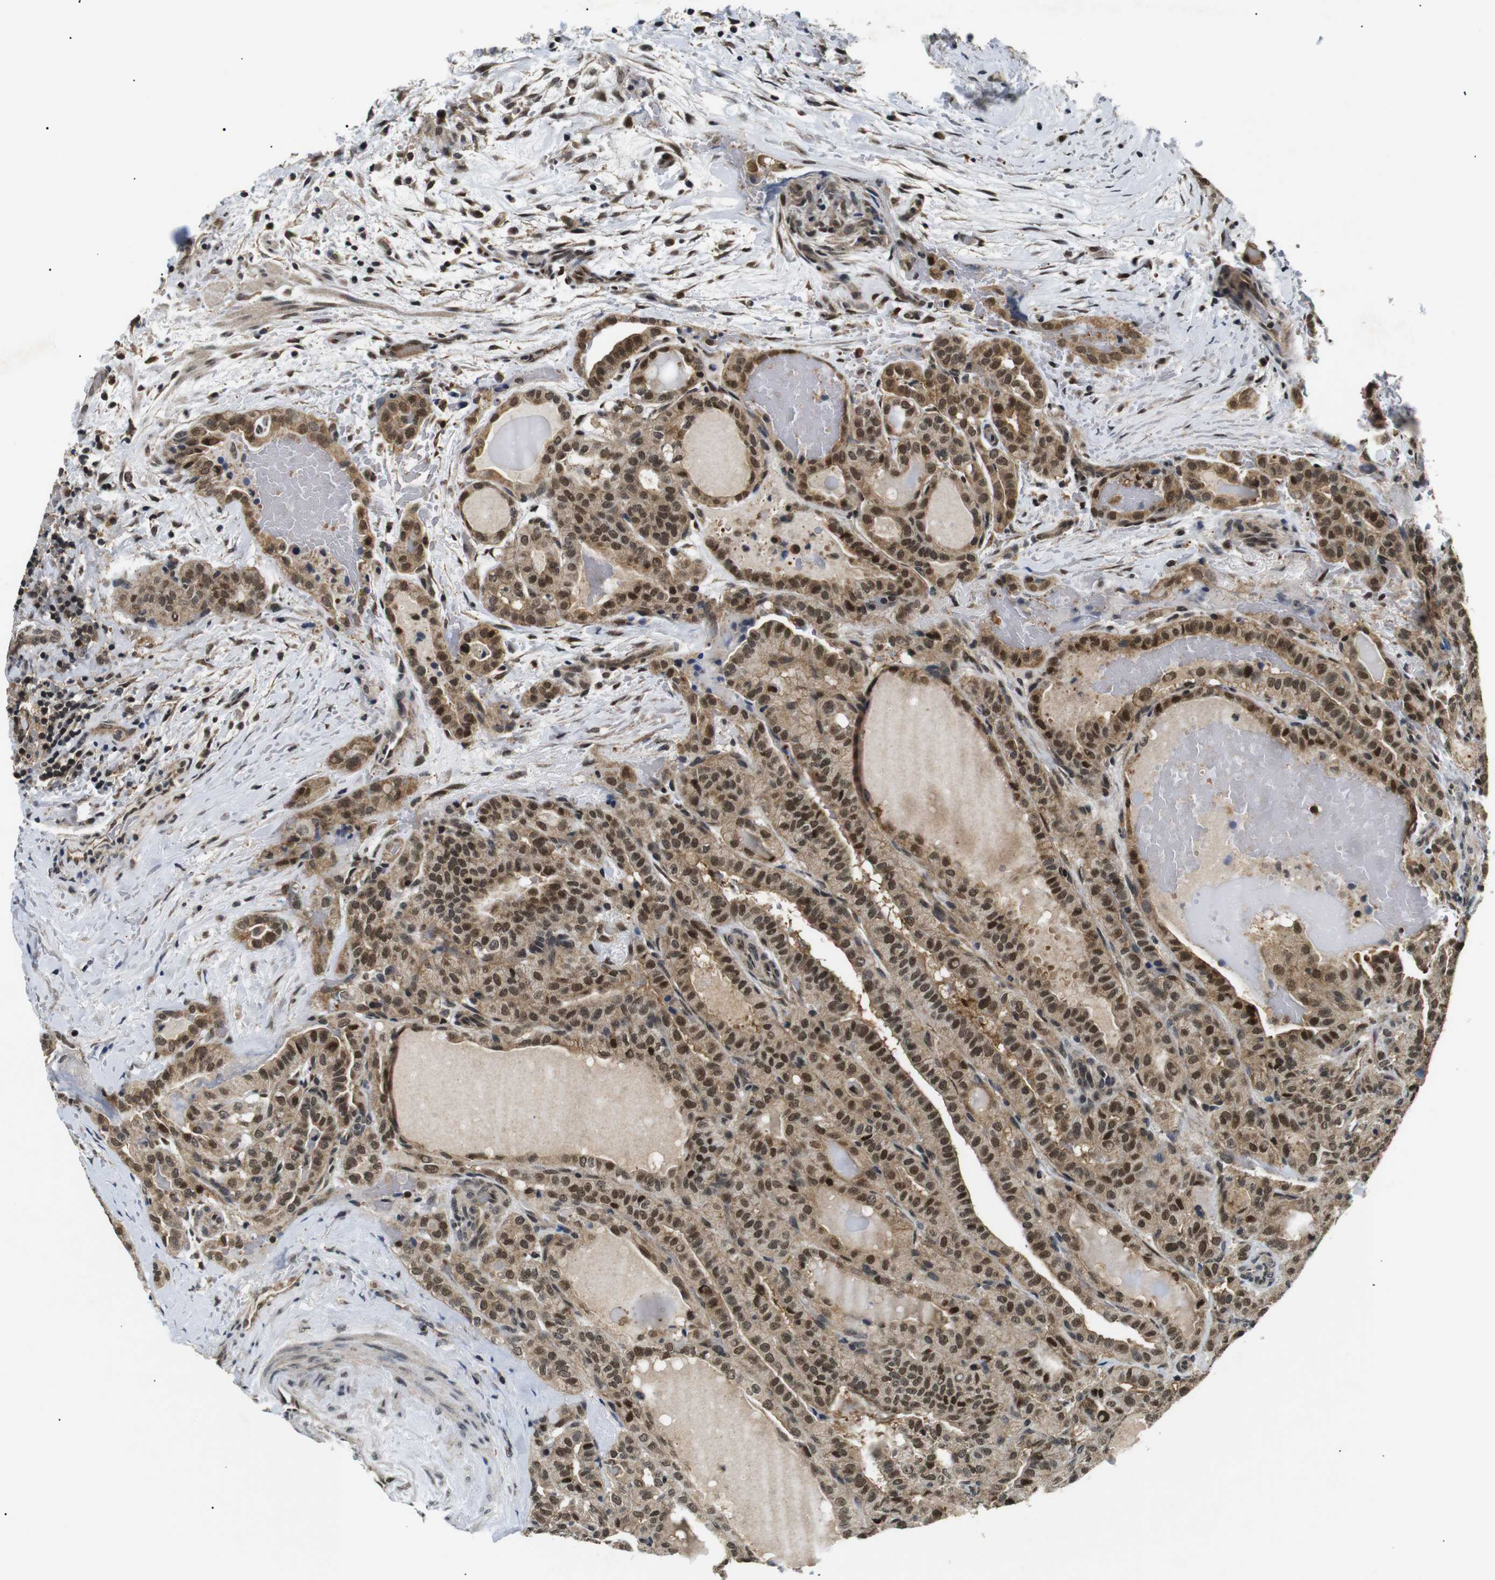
{"staining": {"intensity": "moderate", "quantity": ">75%", "location": "cytoplasmic/membranous,nuclear"}, "tissue": "thyroid cancer", "cell_type": "Tumor cells", "image_type": "cancer", "snomed": [{"axis": "morphology", "description": "Papillary adenocarcinoma, NOS"}, {"axis": "topography", "description": "Thyroid gland"}], "caption": "Protein expression analysis of papillary adenocarcinoma (thyroid) displays moderate cytoplasmic/membranous and nuclear staining in about >75% of tumor cells.", "gene": "SKP1", "patient": {"sex": "male", "age": 77}}